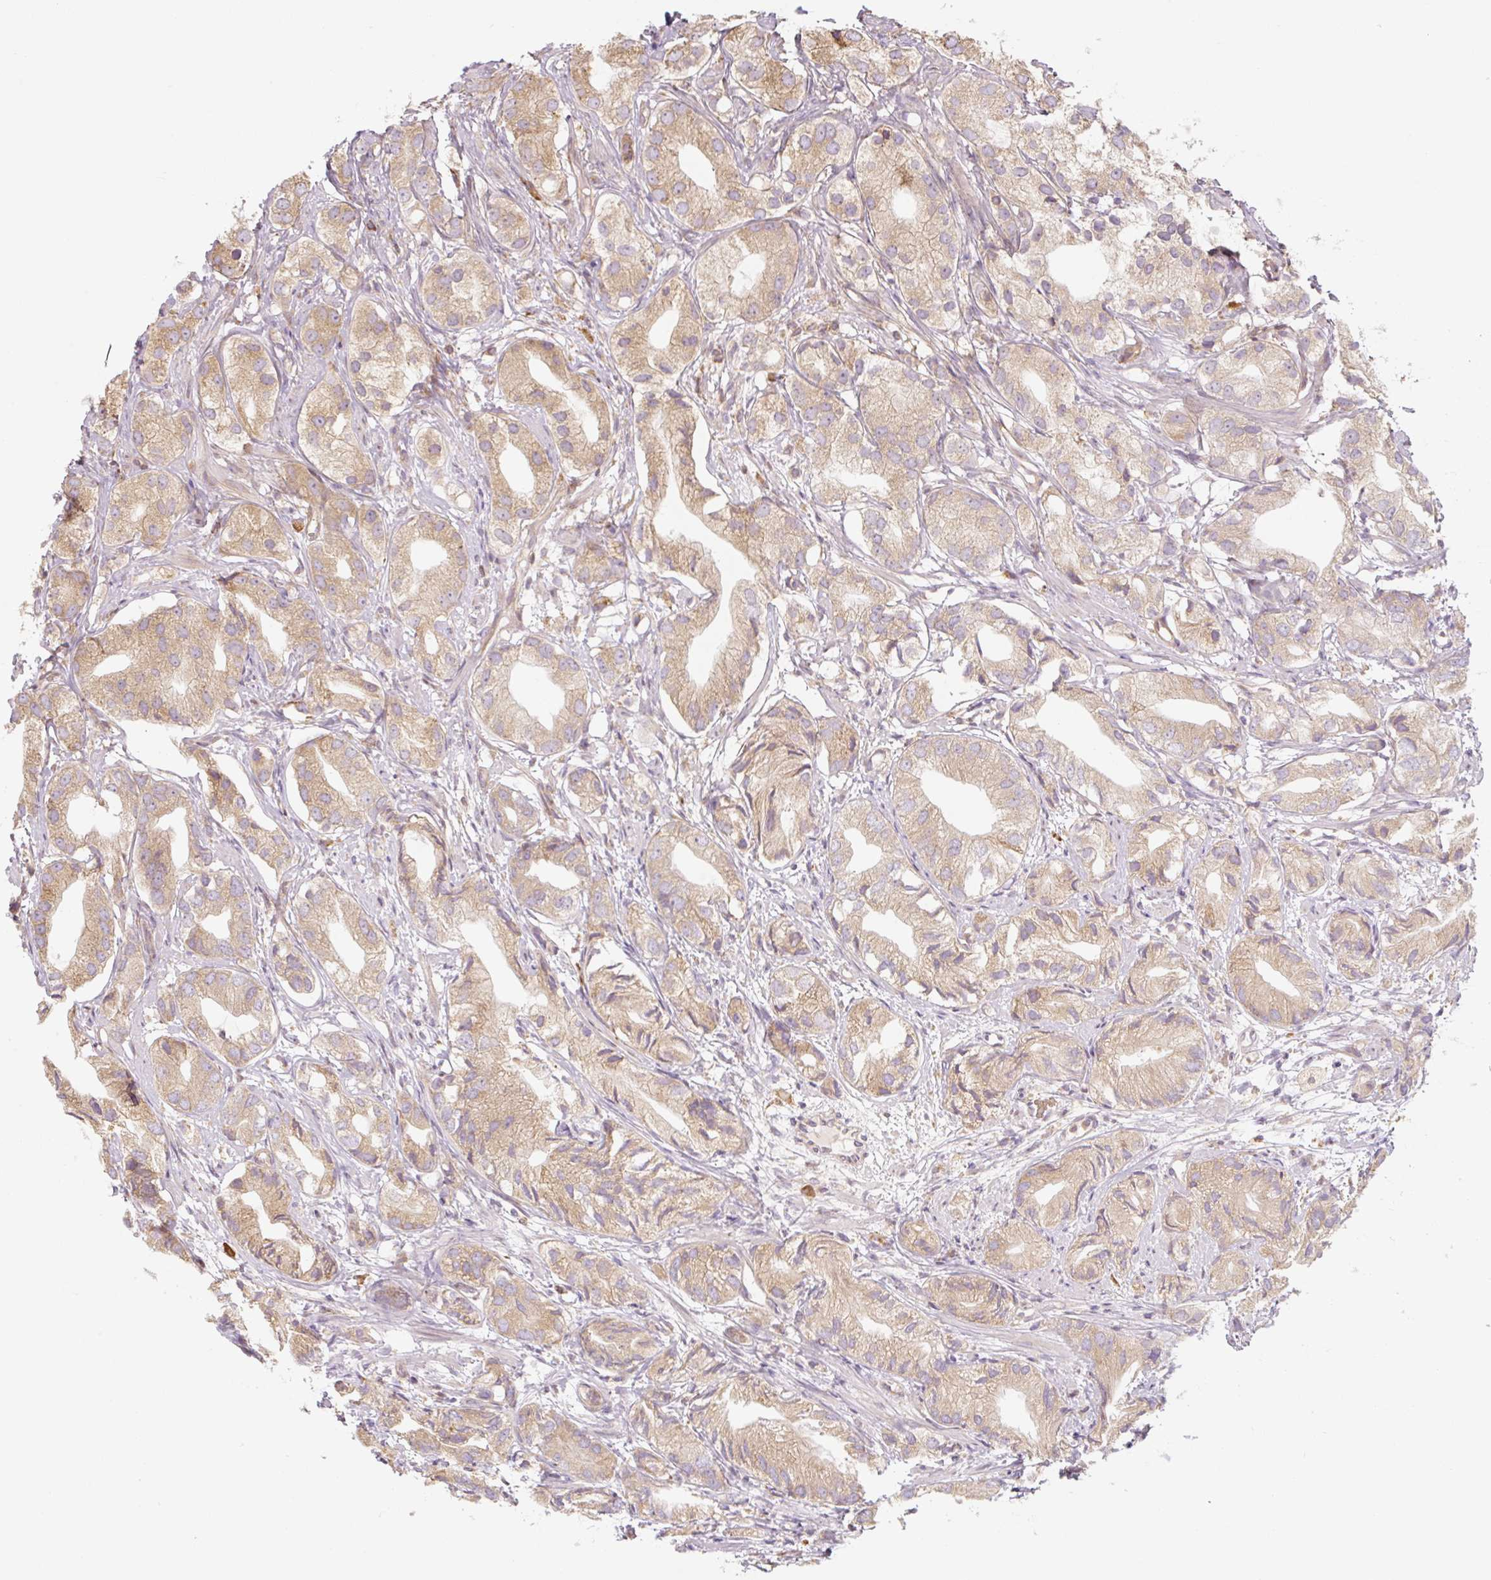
{"staining": {"intensity": "weak", "quantity": "25%-75%", "location": "cytoplasmic/membranous"}, "tissue": "prostate cancer", "cell_type": "Tumor cells", "image_type": "cancer", "snomed": [{"axis": "morphology", "description": "Adenocarcinoma, High grade"}, {"axis": "topography", "description": "Prostate"}], "caption": "DAB (3,3'-diaminobenzidine) immunohistochemical staining of prostate cancer demonstrates weak cytoplasmic/membranous protein expression in approximately 25%-75% of tumor cells.", "gene": "RASA1", "patient": {"sex": "male", "age": 82}}